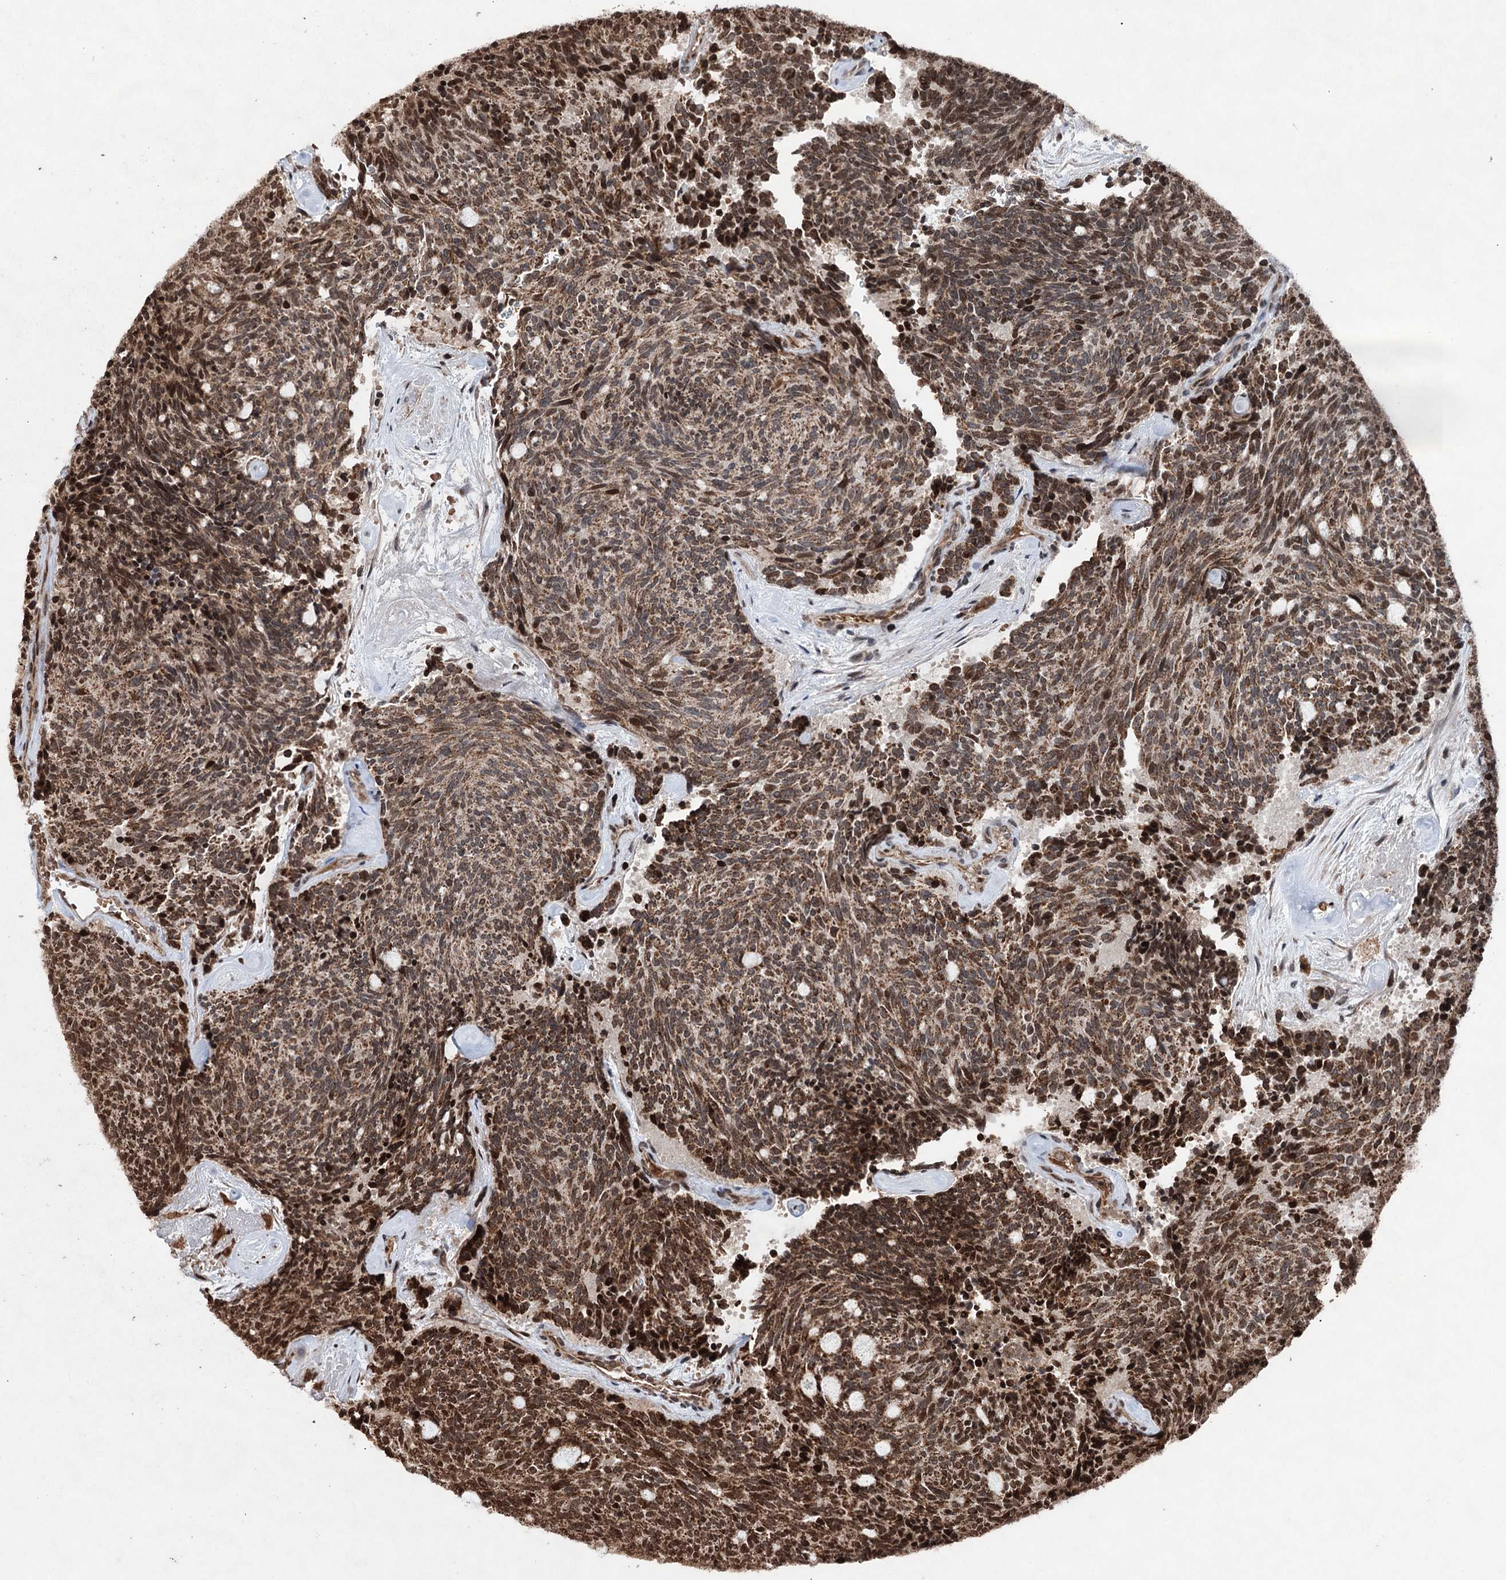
{"staining": {"intensity": "strong", "quantity": ">75%", "location": "cytoplasmic/membranous,nuclear"}, "tissue": "carcinoid", "cell_type": "Tumor cells", "image_type": "cancer", "snomed": [{"axis": "morphology", "description": "Carcinoid, malignant, NOS"}, {"axis": "topography", "description": "Pancreas"}], "caption": "Protein expression analysis of malignant carcinoid reveals strong cytoplasmic/membranous and nuclear expression in approximately >75% of tumor cells.", "gene": "EYA4", "patient": {"sex": "female", "age": 54}}